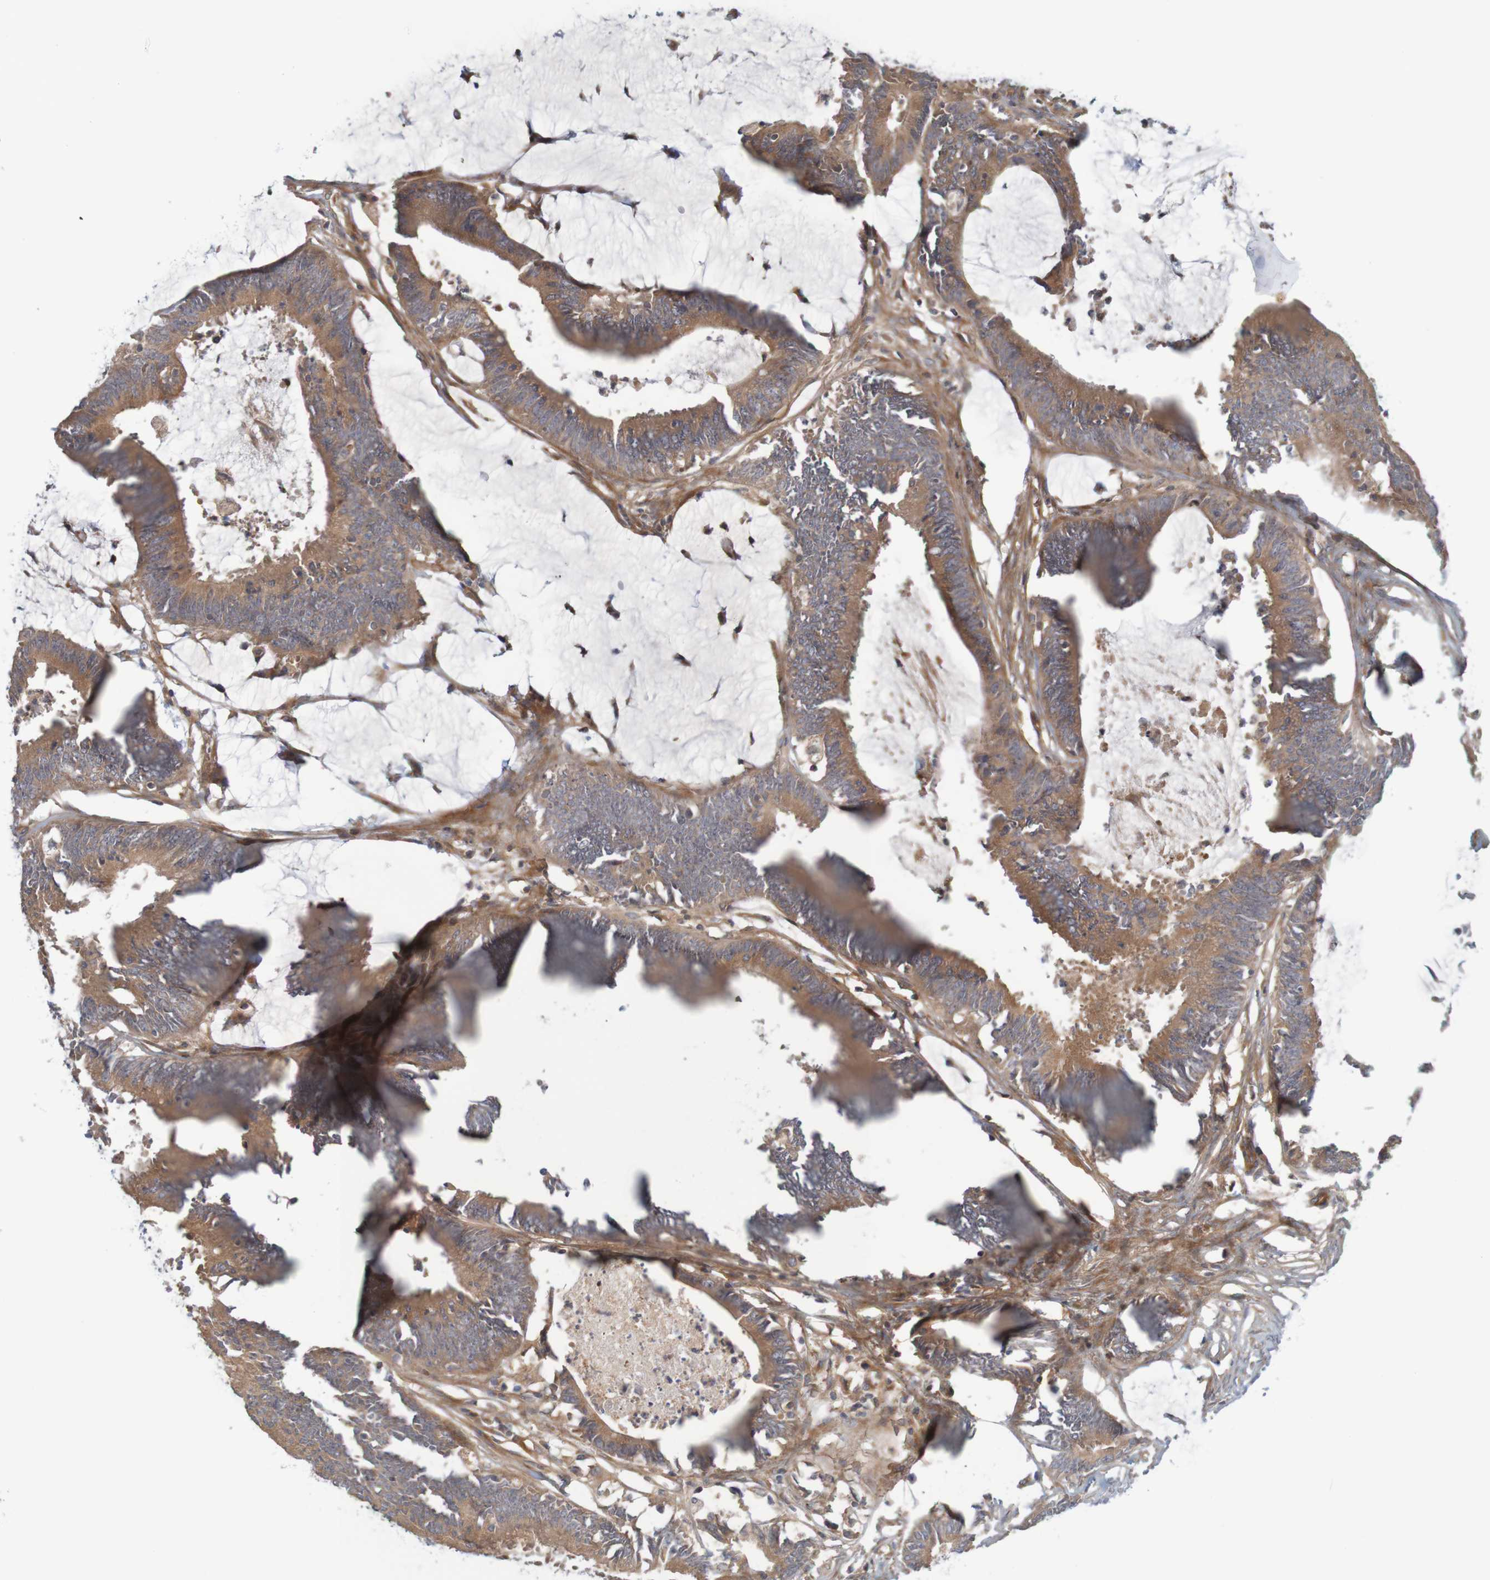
{"staining": {"intensity": "moderate", "quantity": ">75%", "location": "cytoplasmic/membranous"}, "tissue": "colorectal cancer", "cell_type": "Tumor cells", "image_type": "cancer", "snomed": [{"axis": "morphology", "description": "Adenocarcinoma, NOS"}, {"axis": "topography", "description": "Rectum"}], "caption": "This histopathology image reveals adenocarcinoma (colorectal) stained with immunohistochemistry (IHC) to label a protein in brown. The cytoplasmic/membranous of tumor cells show moderate positivity for the protein. Nuclei are counter-stained blue.", "gene": "KRT23", "patient": {"sex": "female", "age": 66}}